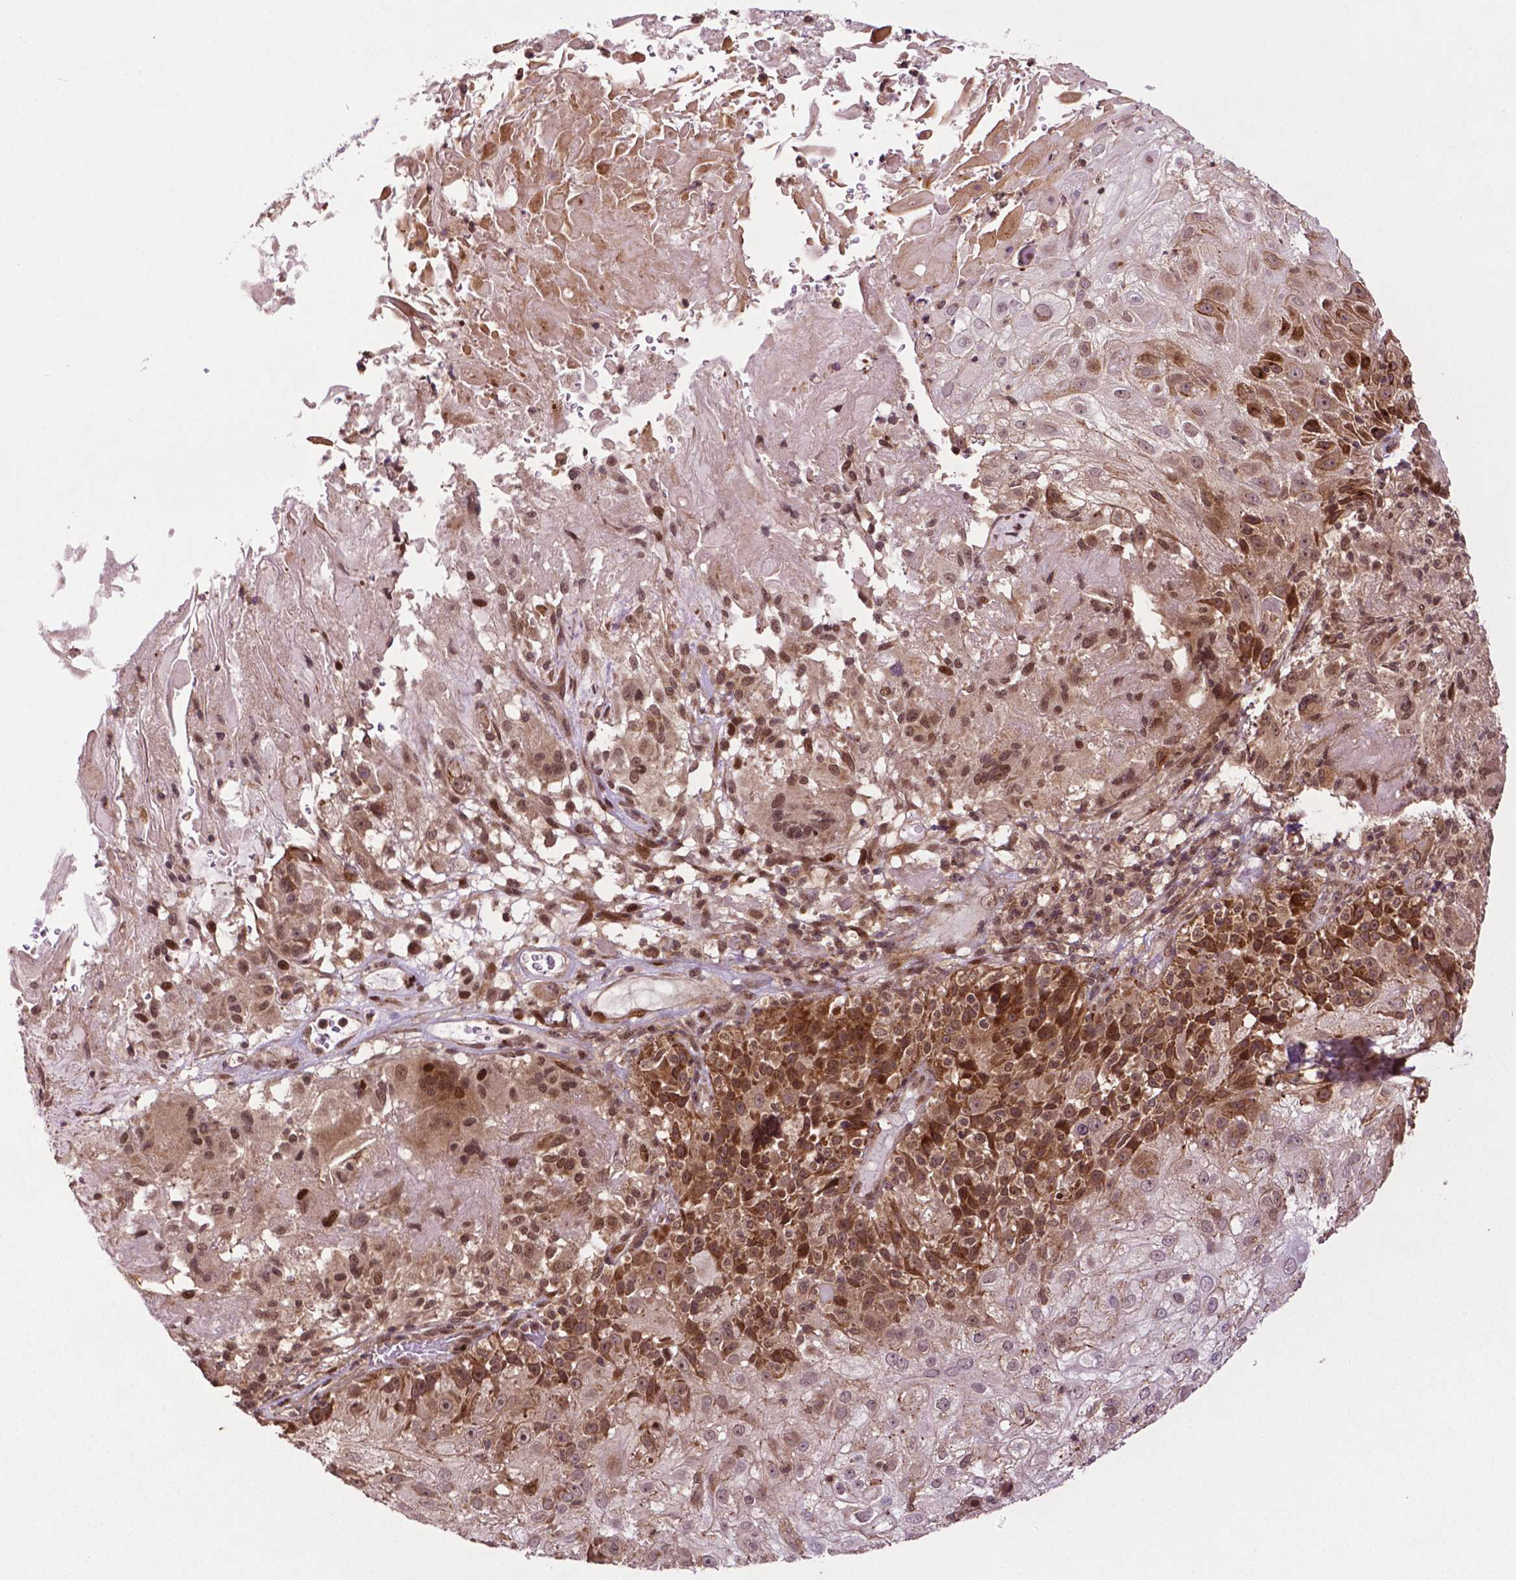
{"staining": {"intensity": "moderate", "quantity": "25%-75%", "location": "cytoplasmic/membranous,nuclear"}, "tissue": "skin cancer", "cell_type": "Tumor cells", "image_type": "cancer", "snomed": [{"axis": "morphology", "description": "Normal tissue, NOS"}, {"axis": "morphology", "description": "Squamous cell carcinoma, NOS"}, {"axis": "topography", "description": "Skin"}], "caption": "A micrograph showing moderate cytoplasmic/membranous and nuclear positivity in approximately 25%-75% of tumor cells in skin squamous cell carcinoma, as visualized by brown immunohistochemical staining.", "gene": "TMX2", "patient": {"sex": "female", "age": 83}}